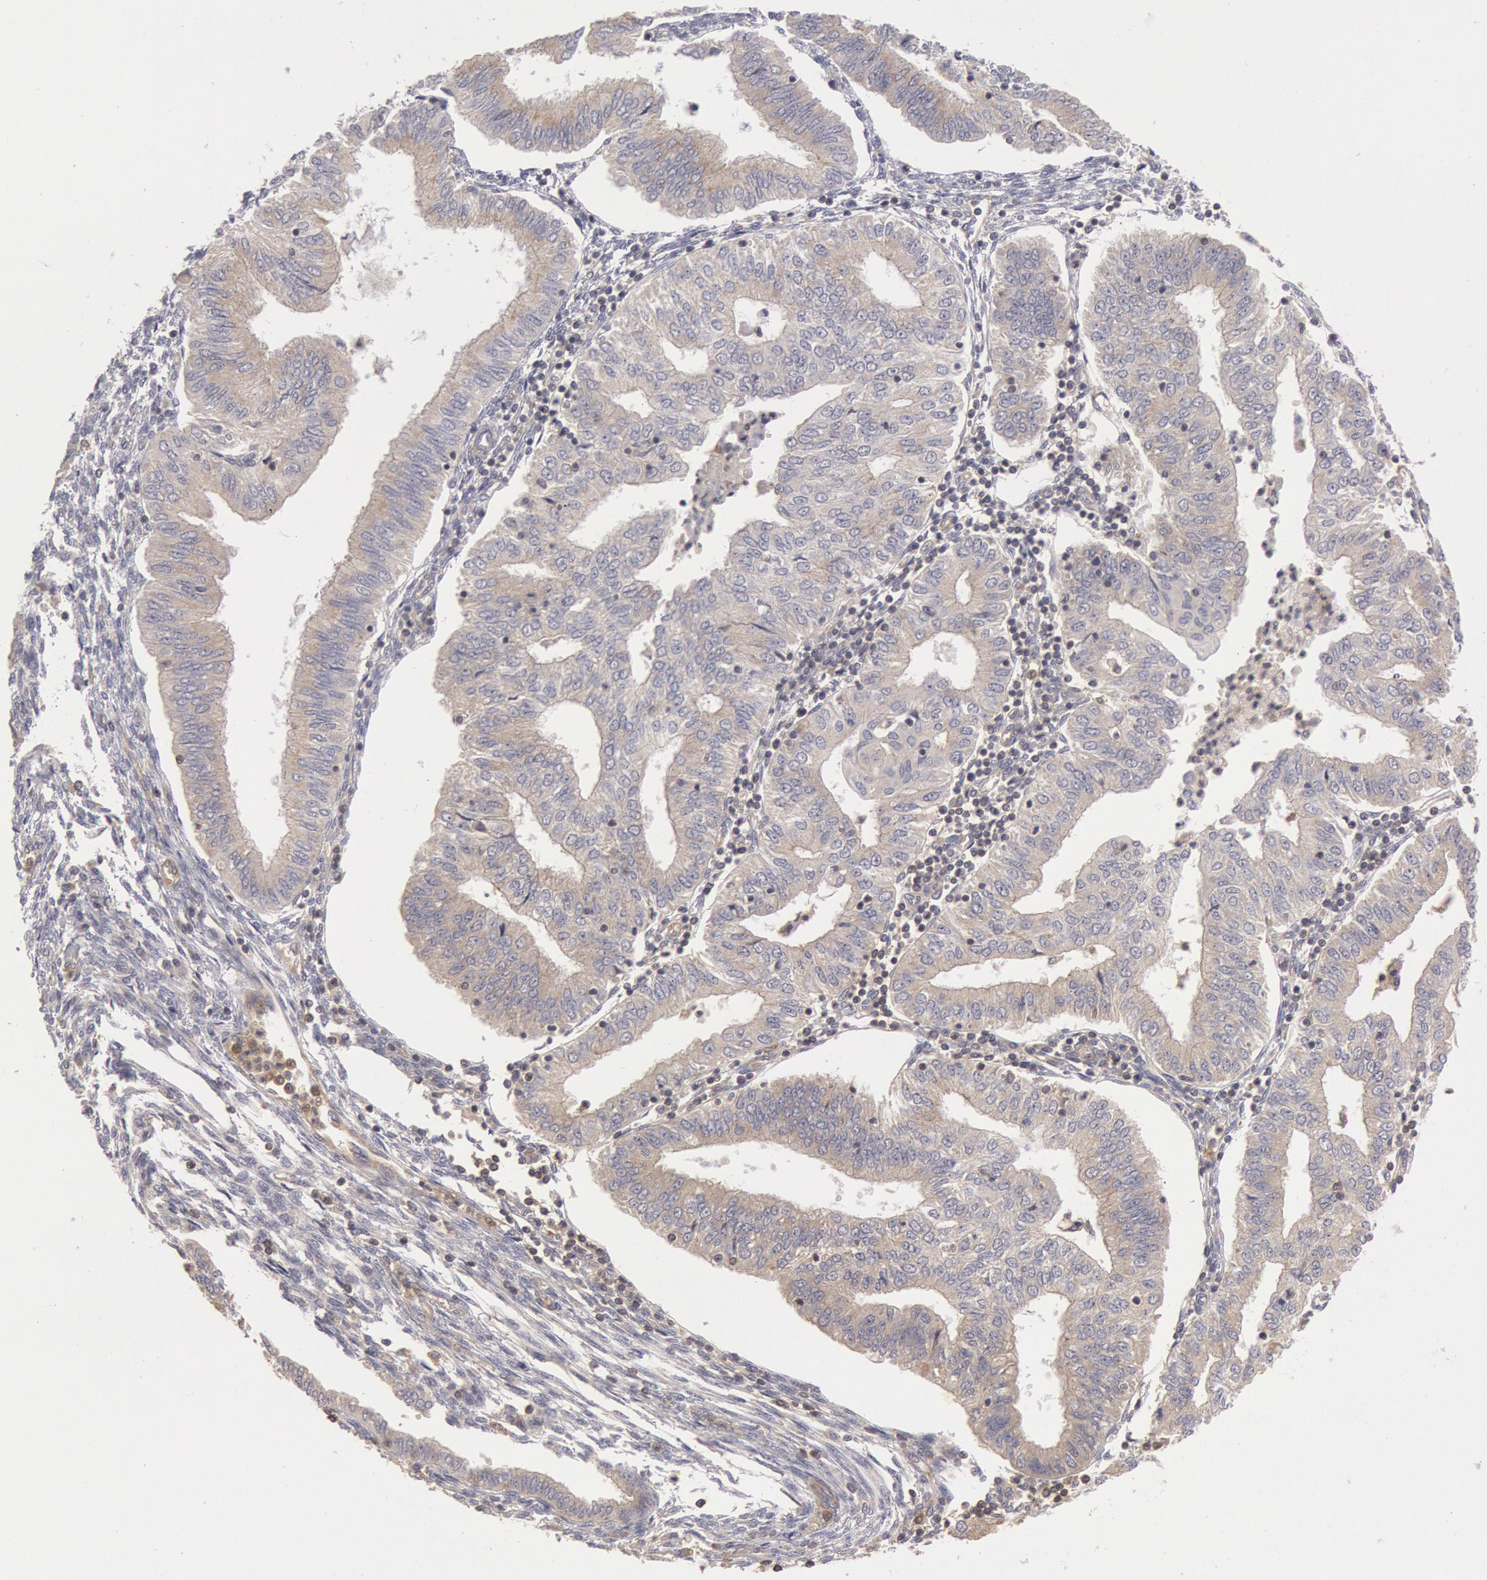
{"staining": {"intensity": "weak", "quantity": ">75%", "location": "cytoplasmic/membranous"}, "tissue": "endometrial cancer", "cell_type": "Tumor cells", "image_type": "cancer", "snomed": [{"axis": "morphology", "description": "Adenocarcinoma, NOS"}, {"axis": "topography", "description": "Endometrium"}], "caption": "Endometrial cancer (adenocarcinoma) was stained to show a protein in brown. There is low levels of weak cytoplasmic/membranous positivity in about >75% of tumor cells.", "gene": "PIK3R1", "patient": {"sex": "female", "age": 51}}